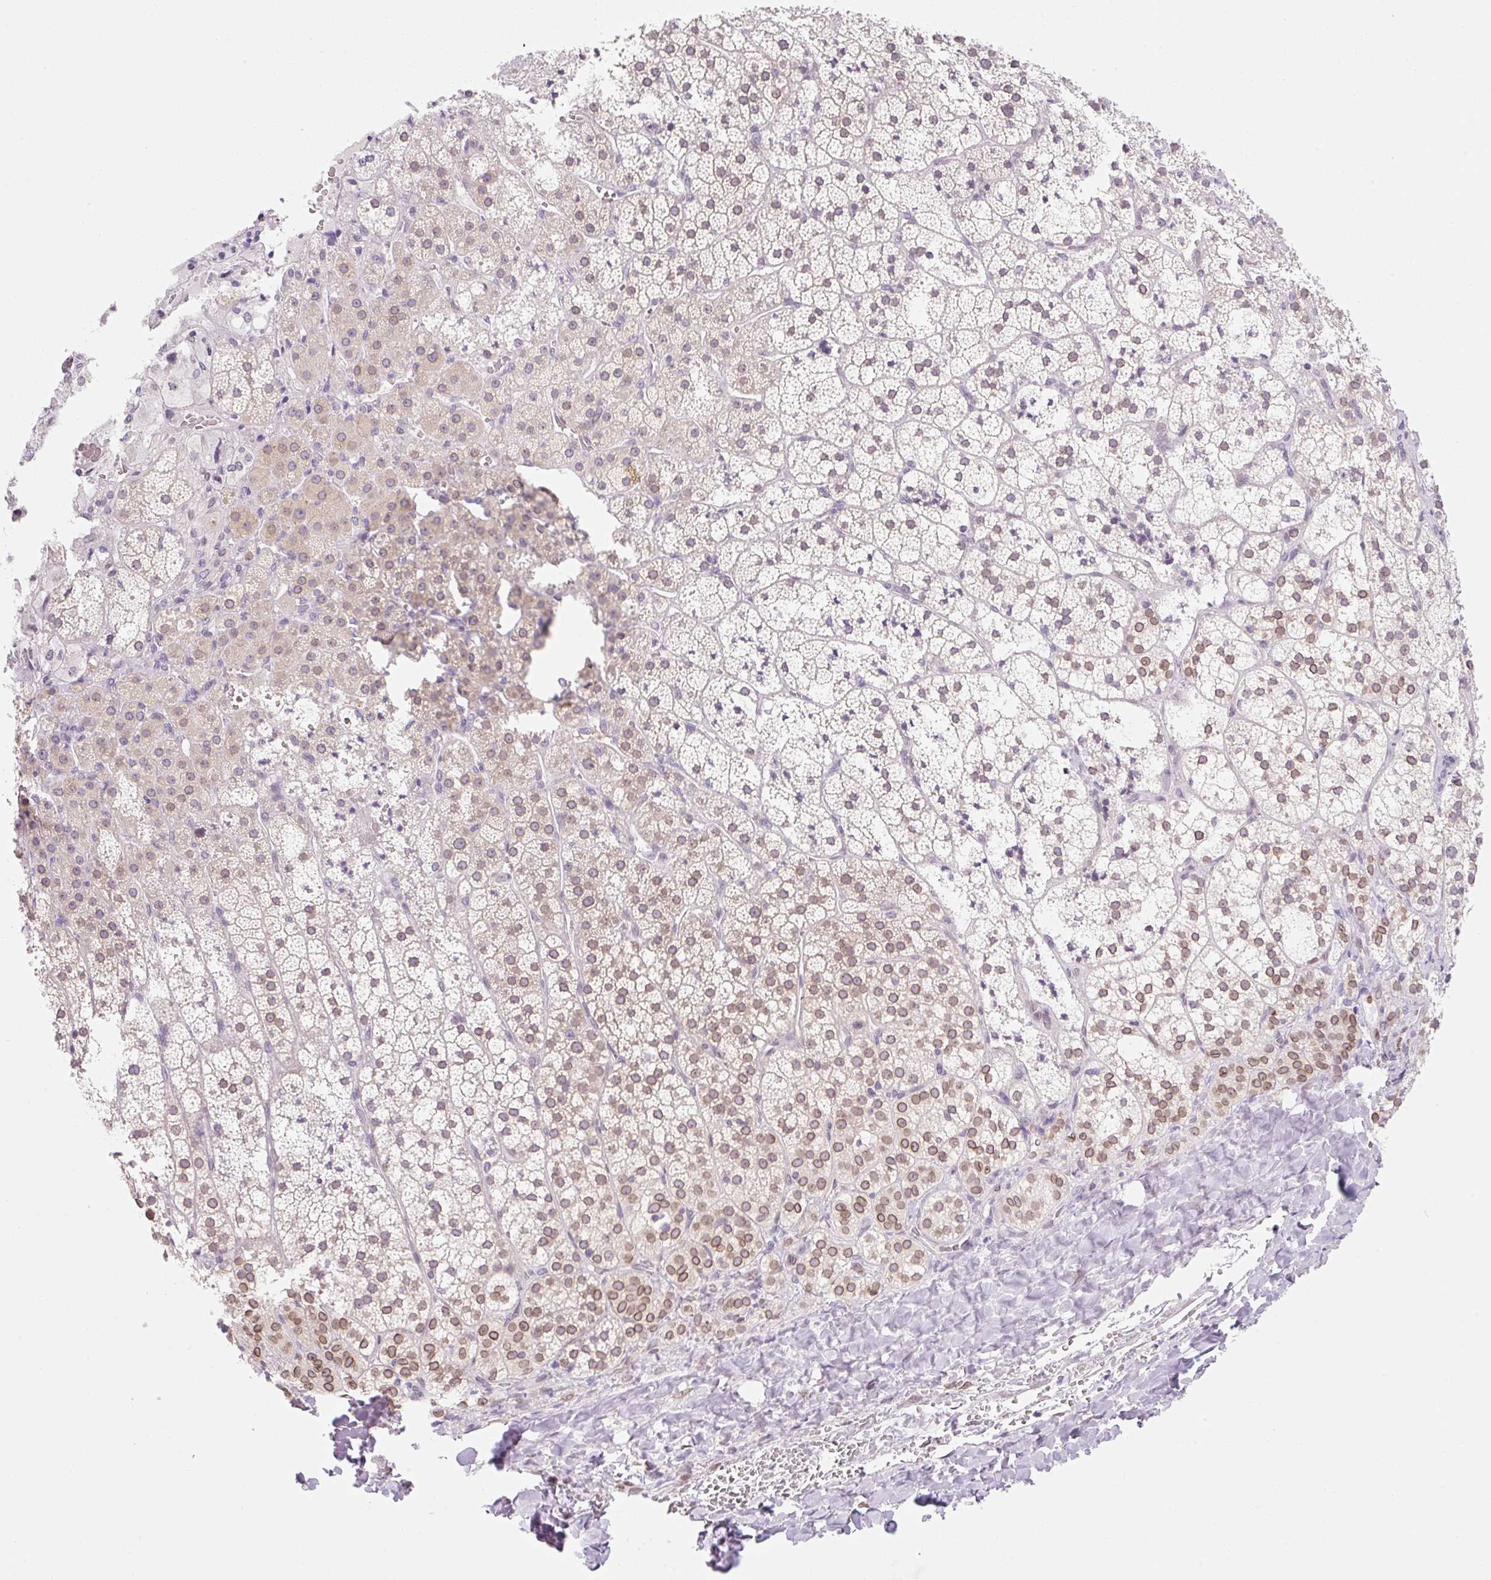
{"staining": {"intensity": "moderate", "quantity": "25%-75%", "location": "cytoplasmic/membranous,nuclear"}, "tissue": "adrenal gland", "cell_type": "Glandular cells", "image_type": "normal", "snomed": [{"axis": "morphology", "description": "Normal tissue, NOS"}, {"axis": "topography", "description": "Adrenal gland"}], "caption": "DAB (3,3'-diaminobenzidine) immunohistochemical staining of unremarkable human adrenal gland displays moderate cytoplasmic/membranous,nuclear protein staining in approximately 25%-75% of glandular cells. The protein is shown in brown color, while the nuclei are stained blue.", "gene": "SYNE3", "patient": {"sex": "male", "age": 53}}